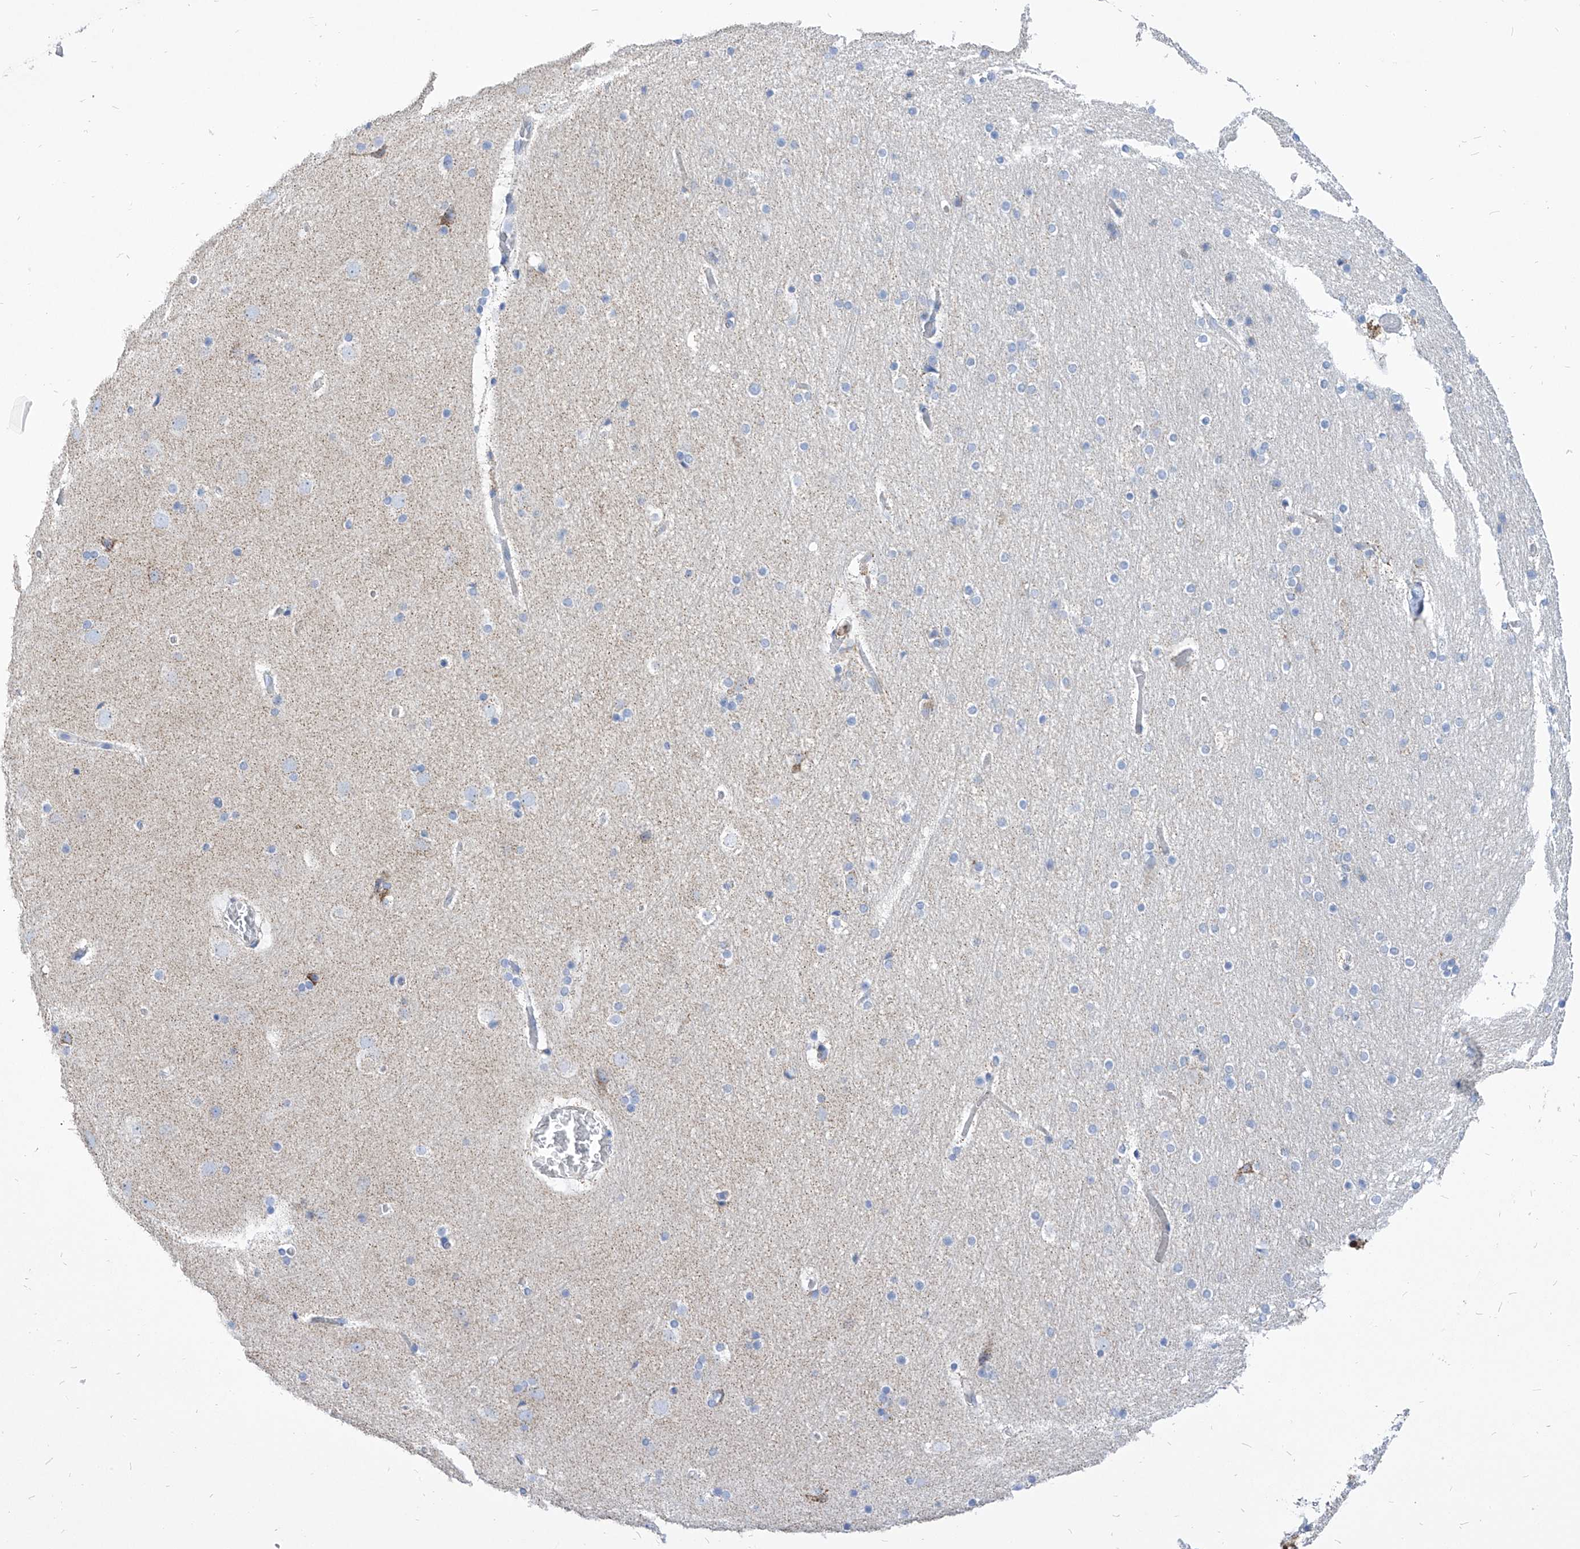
{"staining": {"intensity": "negative", "quantity": "none", "location": "none"}, "tissue": "cerebral cortex", "cell_type": "Endothelial cells", "image_type": "normal", "snomed": [{"axis": "morphology", "description": "Normal tissue, NOS"}, {"axis": "topography", "description": "Cerebral cortex"}], "caption": "Cerebral cortex stained for a protein using IHC displays no staining endothelial cells.", "gene": "COQ3", "patient": {"sex": "male", "age": 57}}